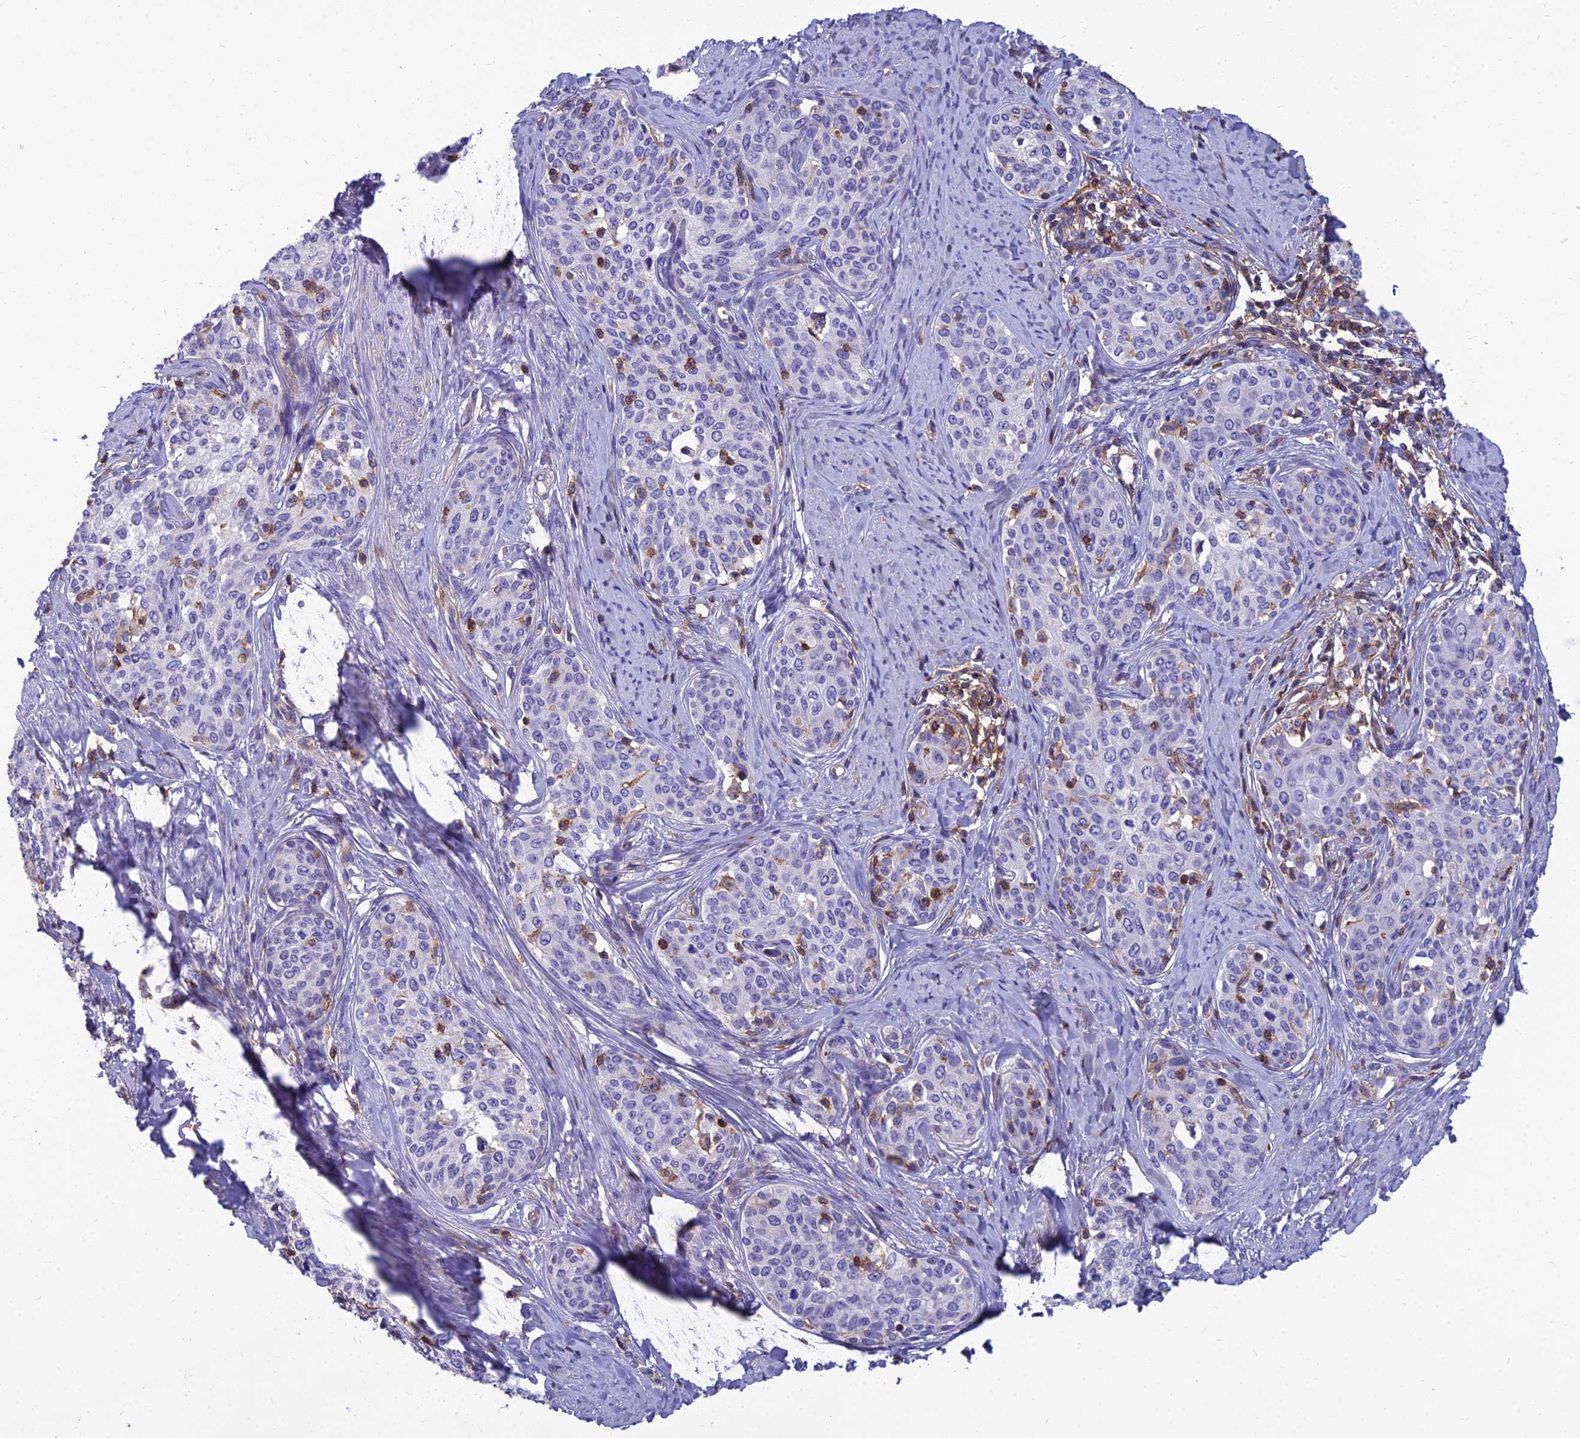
{"staining": {"intensity": "negative", "quantity": "none", "location": "none"}, "tissue": "cervical cancer", "cell_type": "Tumor cells", "image_type": "cancer", "snomed": [{"axis": "morphology", "description": "Squamous cell carcinoma, NOS"}, {"axis": "morphology", "description": "Adenocarcinoma, NOS"}, {"axis": "topography", "description": "Cervix"}], "caption": "A high-resolution micrograph shows IHC staining of cervical cancer, which exhibits no significant positivity in tumor cells. (DAB immunohistochemistry (IHC) with hematoxylin counter stain).", "gene": "PPP1R18", "patient": {"sex": "female", "age": 52}}